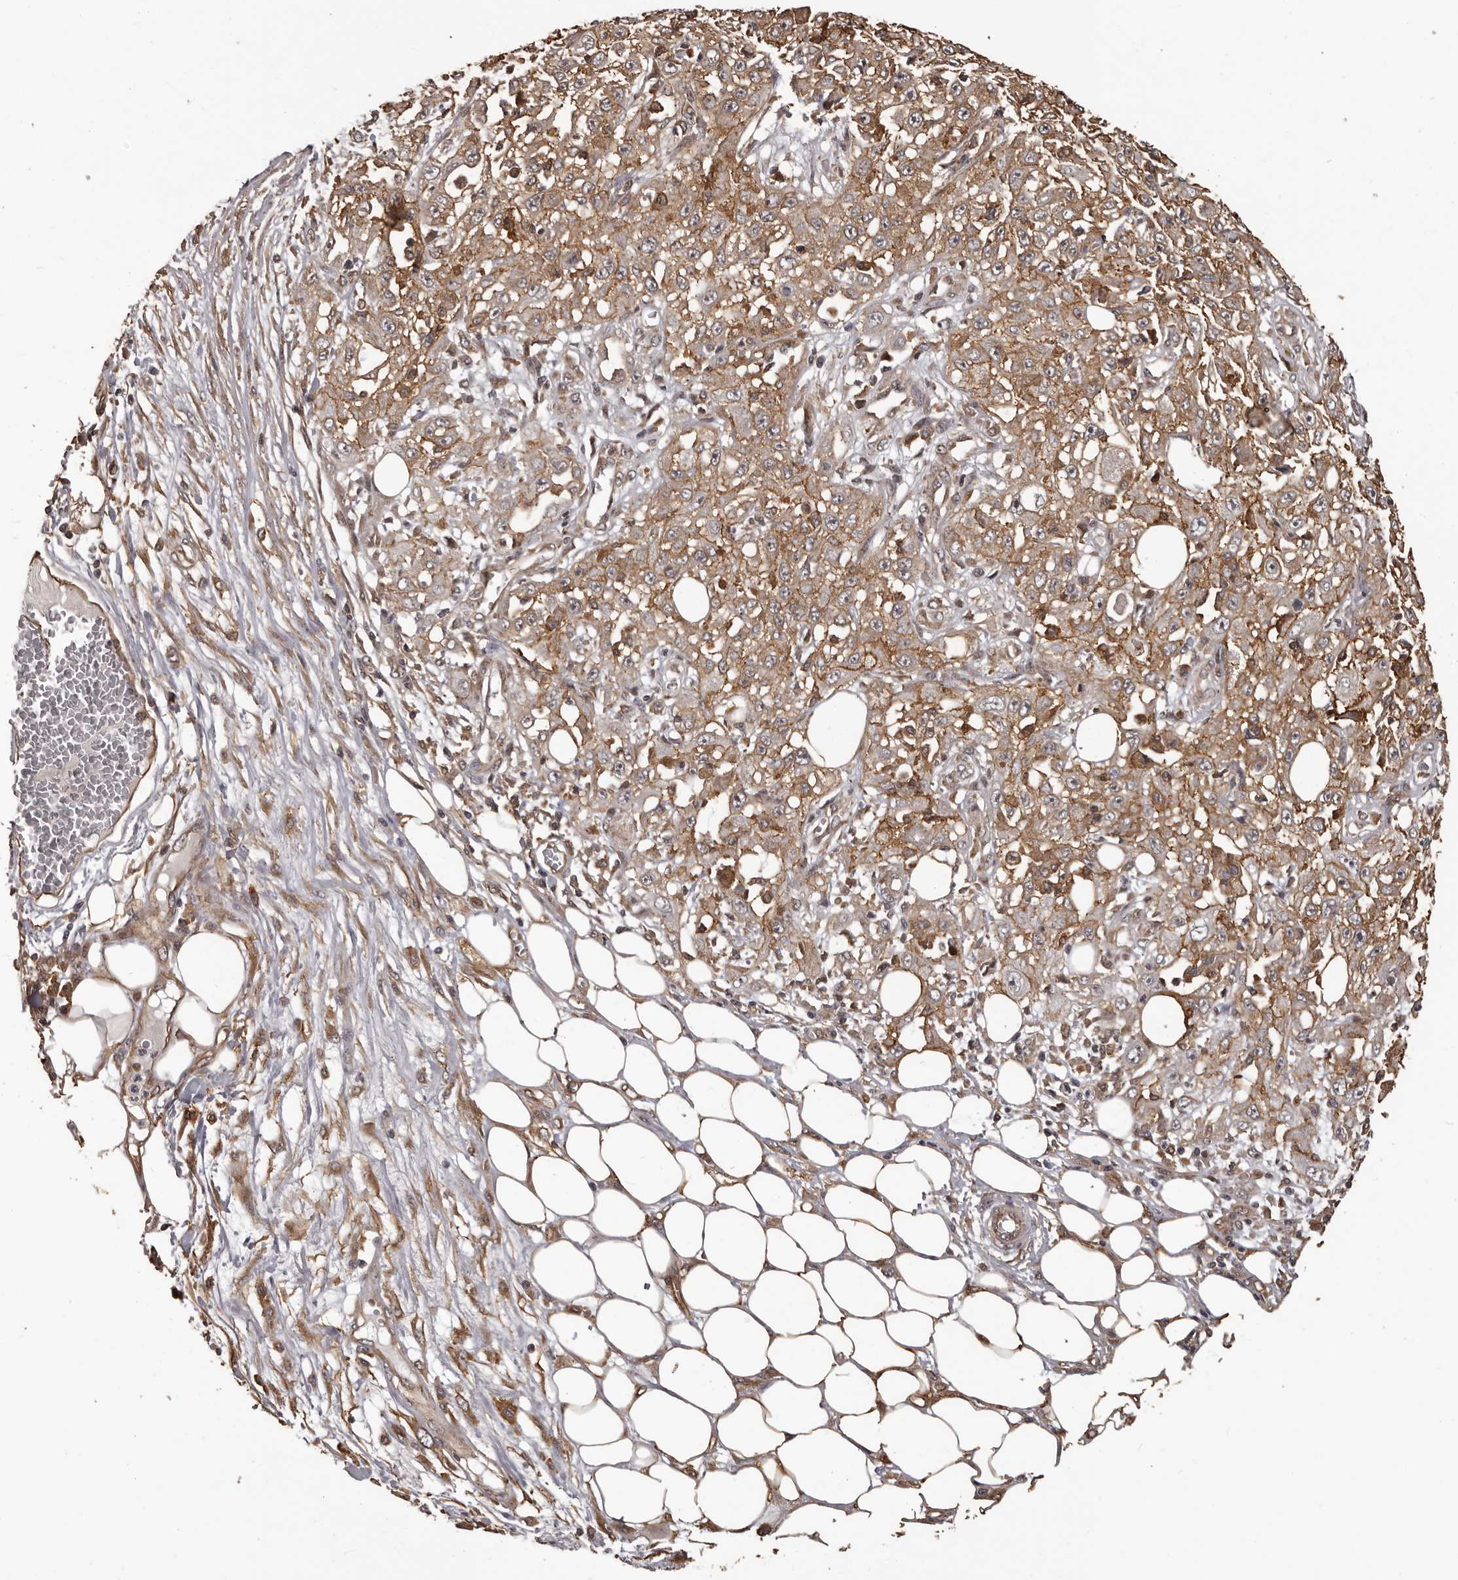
{"staining": {"intensity": "moderate", "quantity": ">75%", "location": "cytoplasmic/membranous"}, "tissue": "skin cancer", "cell_type": "Tumor cells", "image_type": "cancer", "snomed": [{"axis": "morphology", "description": "Squamous cell carcinoma, NOS"}, {"axis": "morphology", "description": "Squamous cell carcinoma, metastatic, NOS"}, {"axis": "topography", "description": "Skin"}, {"axis": "topography", "description": "Lymph node"}], "caption": "Immunohistochemical staining of squamous cell carcinoma (skin) shows moderate cytoplasmic/membranous protein positivity in about >75% of tumor cells. (DAB IHC, brown staining for protein, blue staining for nuclei).", "gene": "SLITRK6", "patient": {"sex": "male", "age": 75}}